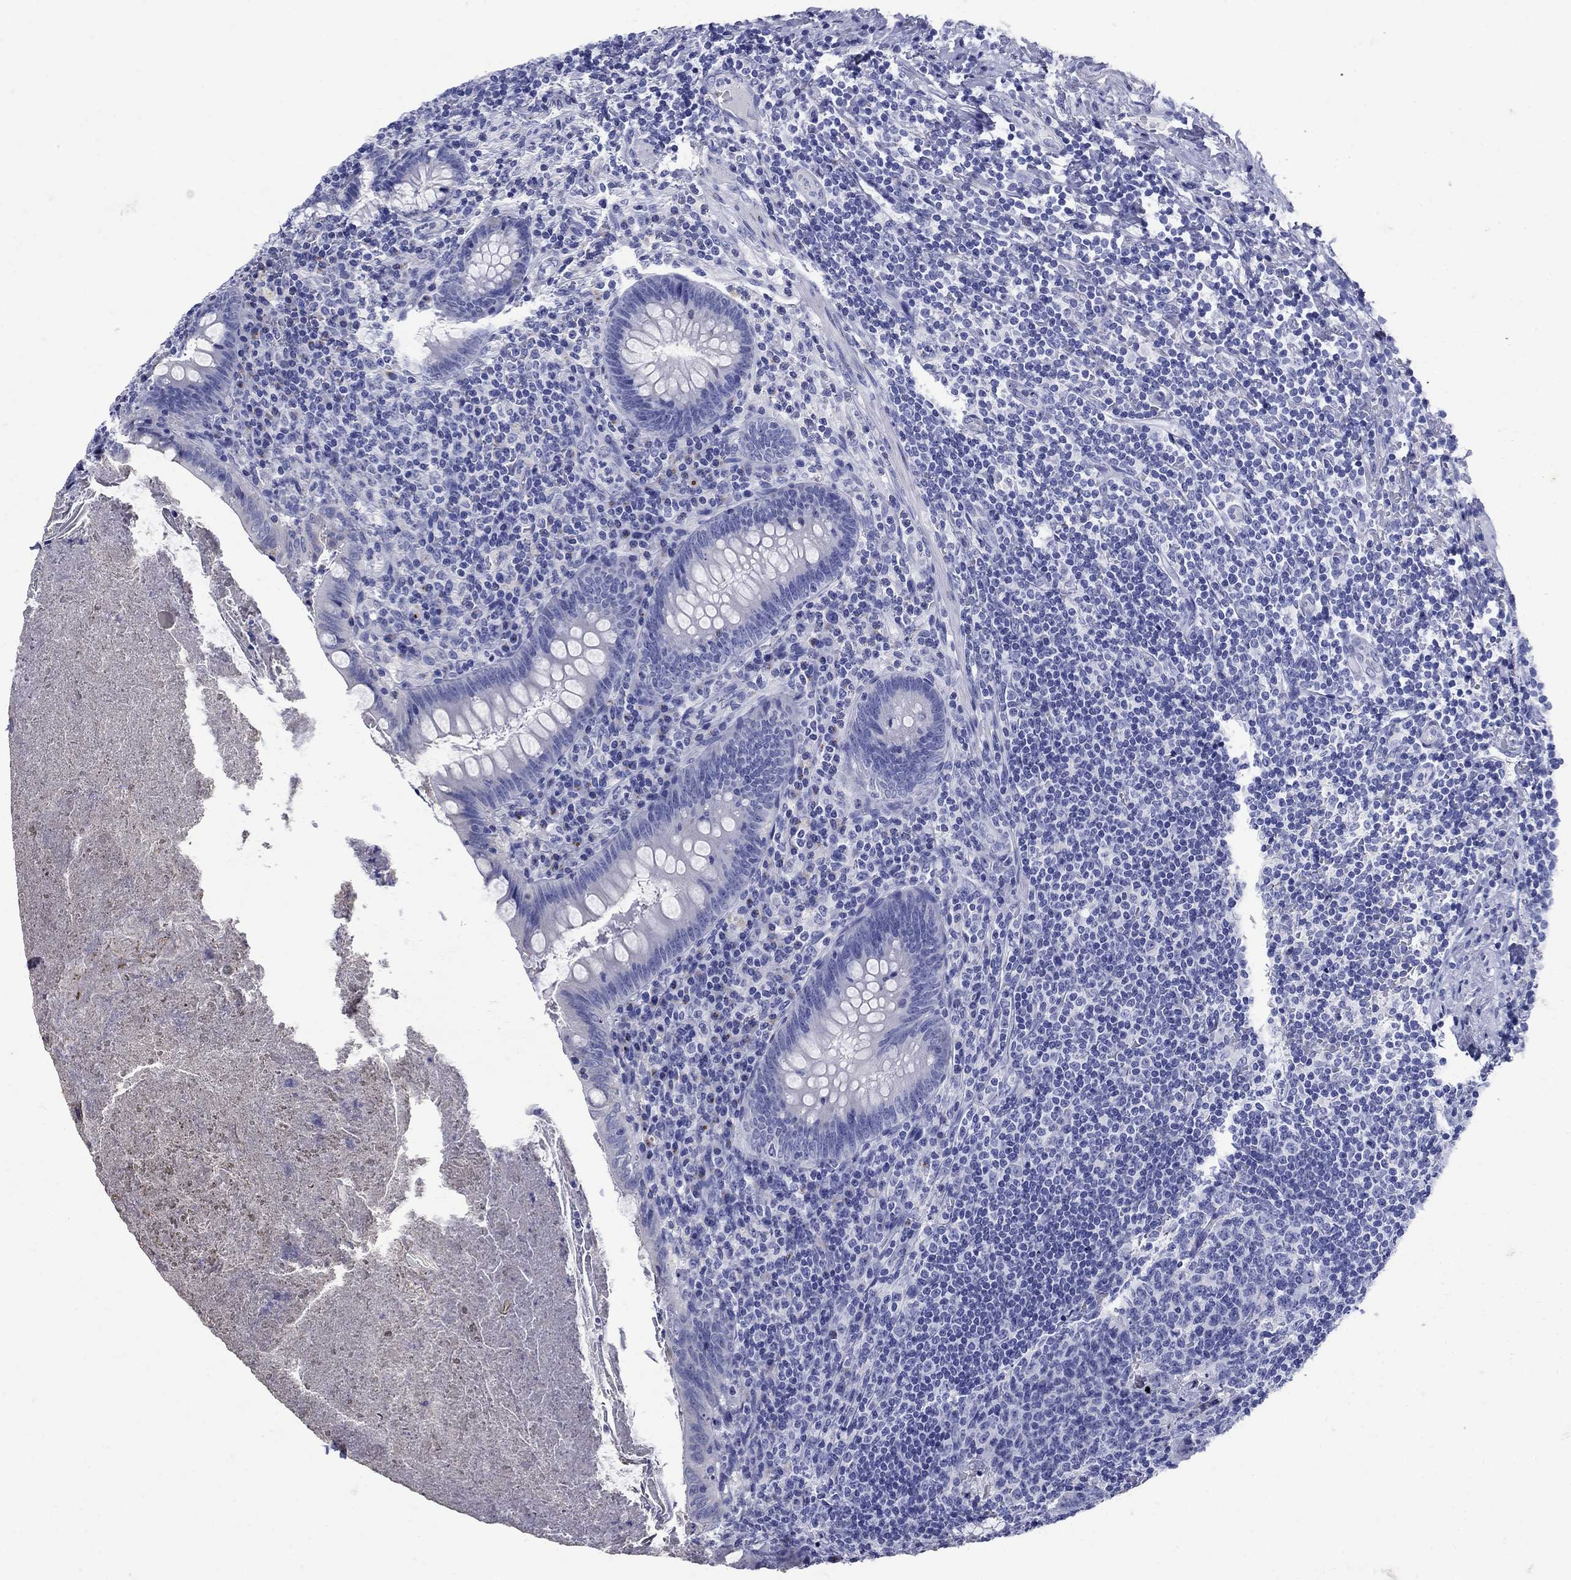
{"staining": {"intensity": "negative", "quantity": "none", "location": "none"}, "tissue": "appendix", "cell_type": "Glandular cells", "image_type": "normal", "snomed": [{"axis": "morphology", "description": "Normal tissue, NOS"}, {"axis": "topography", "description": "Appendix"}], "caption": "Immunohistochemical staining of unremarkable appendix reveals no significant staining in glandular cells. The staining was performed using DAB (3,3'-diaminobenzidine) to visualize the protein expression in brown, while the nuclei were stained in blue with hematoxylin (Magnification: 20x).", "gene": "CD1A", "patient": {"sex": "male", "age": 47}}